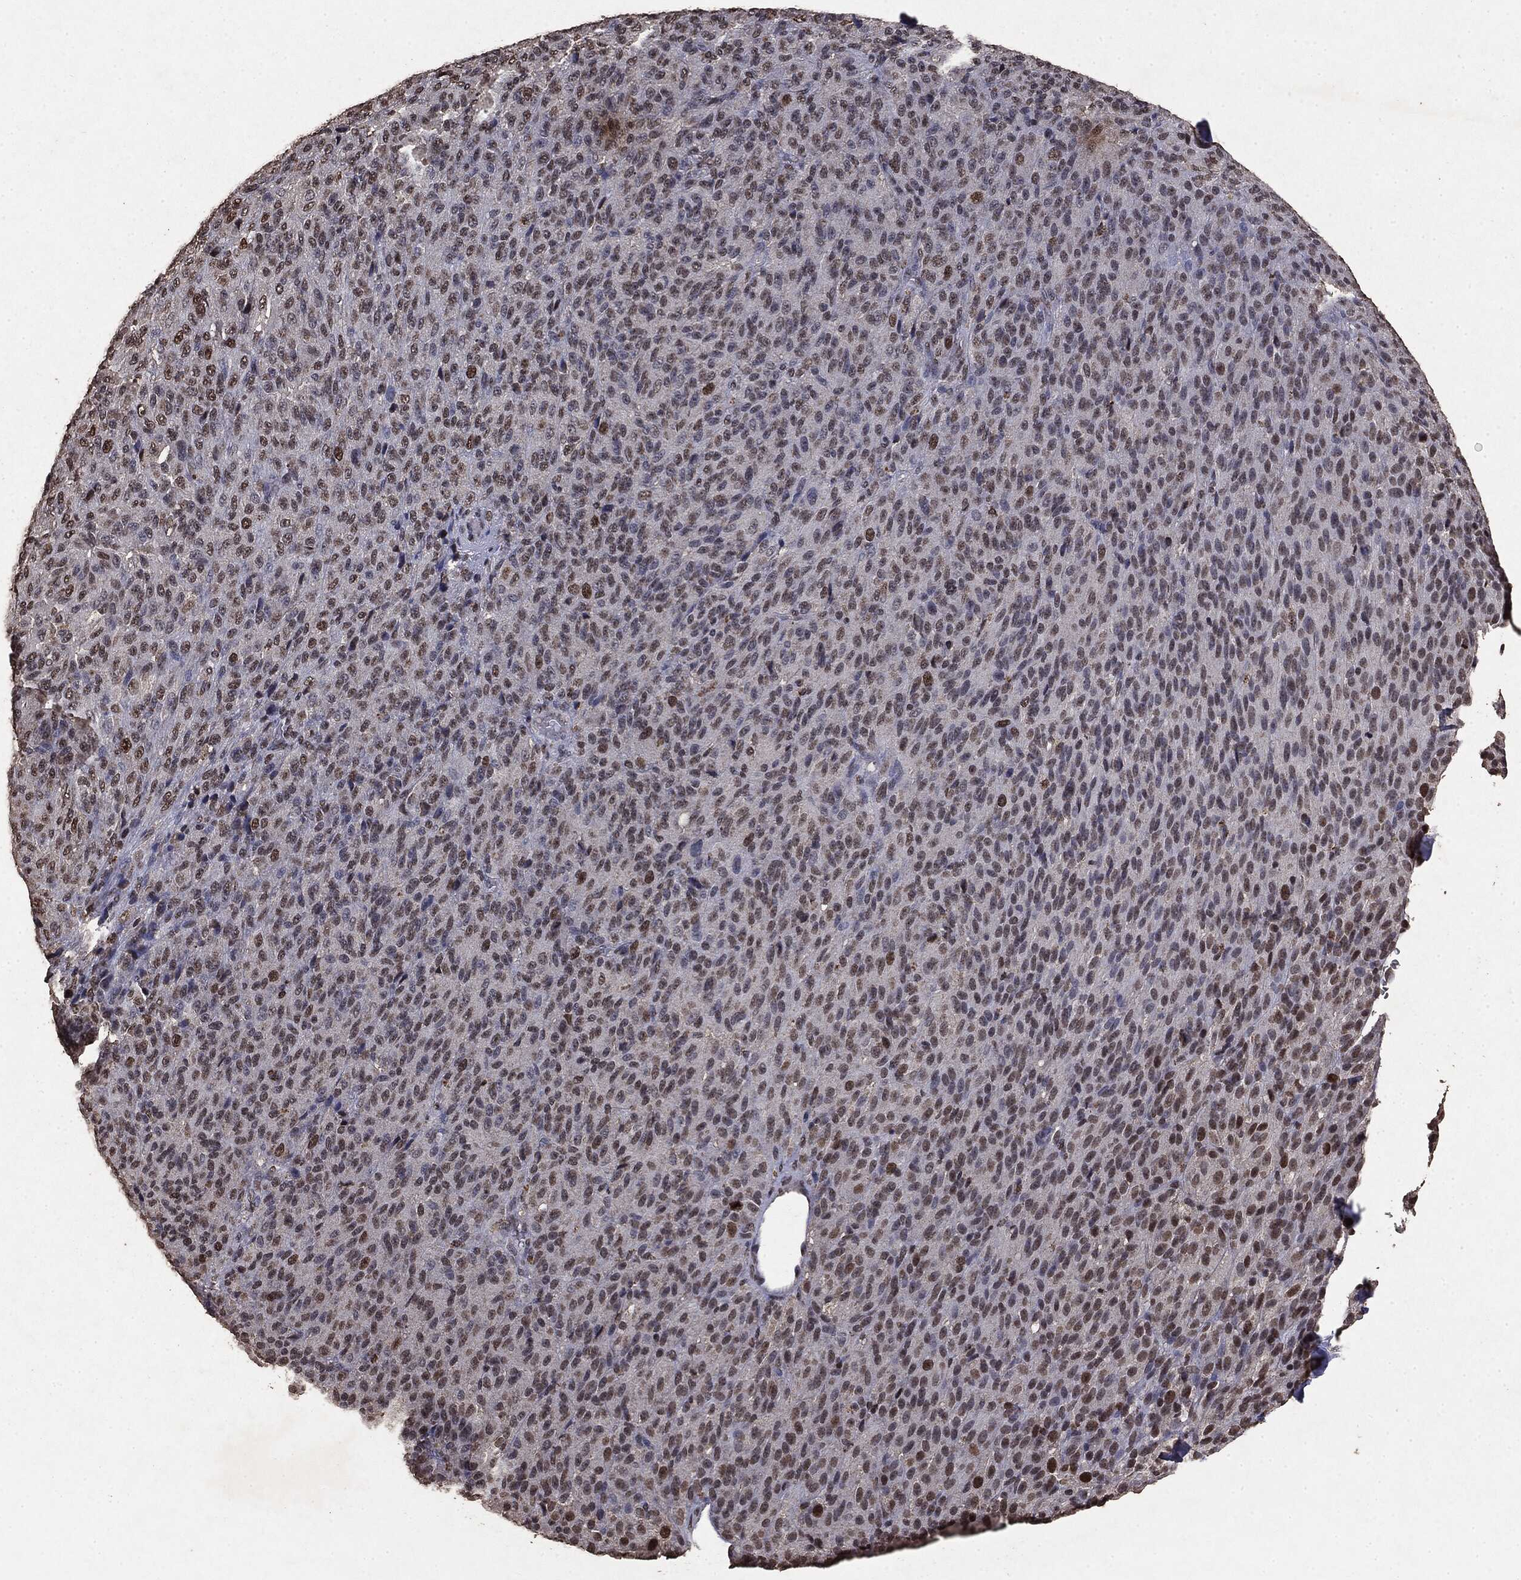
{"staining": {"intensity": "moderate", "quantity": "25%-75%", "location": "nuclear"}, "tissue": "melanoma", "cell_type": "Tumor cells", "image_type": "cancer", "snomed": [{"axis": "morphology", "description": "Malignant melanoma, Metastatic site"}, {"axis": "topography", "description": "Brain"}], "caption": "Immunohistochemical staining of human melanoma displays medium levels of moderate nuclear protein expression in about 25%-75% of tumor cells. (DAB IHC, brown staining for protein, blue staining for nuclei).", "gene": "RAD18", "patient": {"sex": "female", "age": 56}}